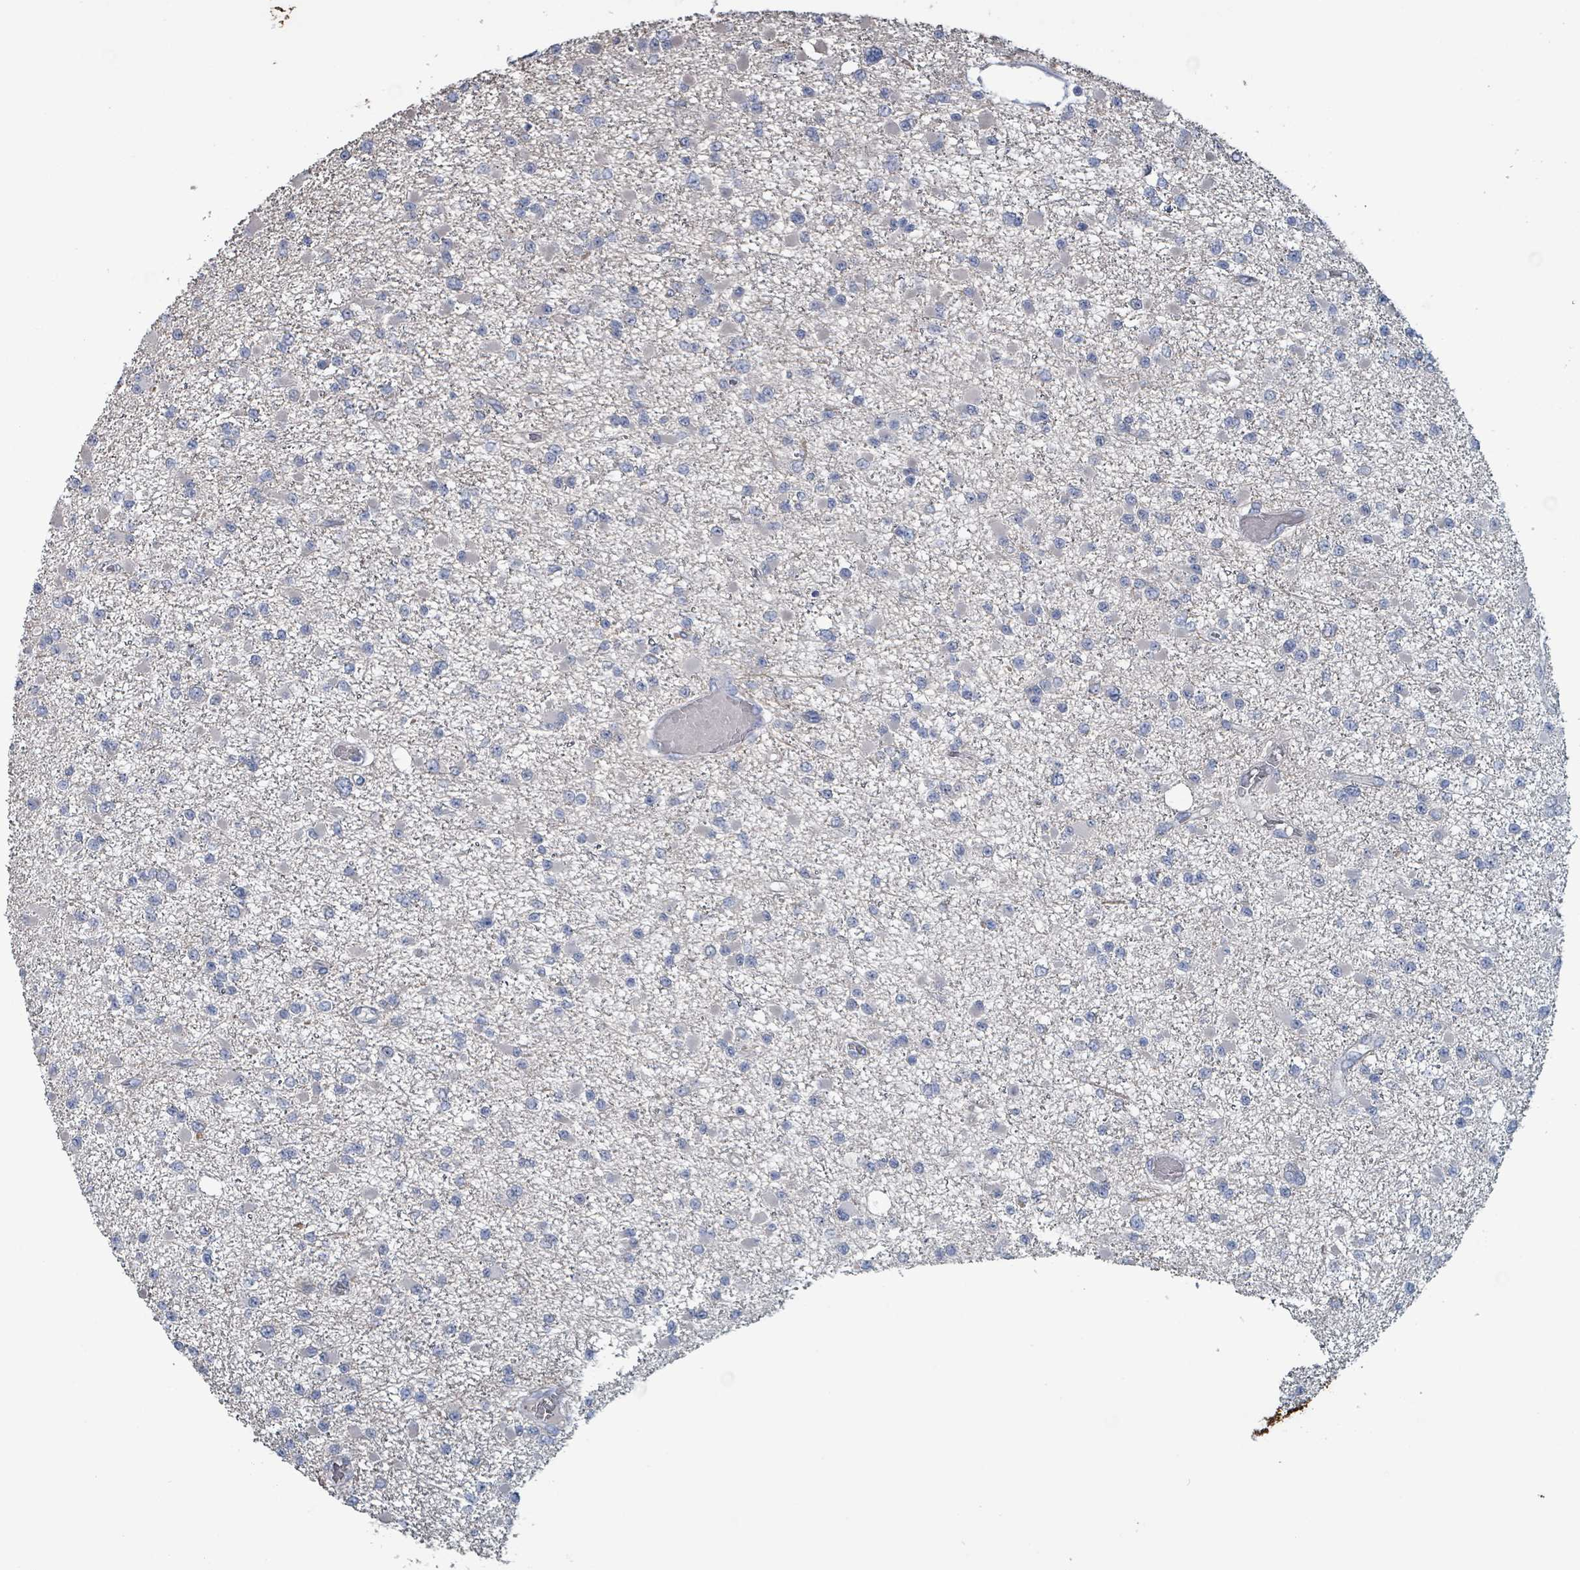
{"staining": {"intensity": "negative", "quantity": "none", "location": "none"}, "tissue": "glioma", "cell_type": "Tumor cells", "image_type": "cancer", "snomed": [{"axis": "morphology", "description": "Glioma, malignant, Low grade"}, {"axis": "topography", "description": "Brain"}], "caption": "IHC micrograph of glioma stained for a protein (brown), which displays no staining in tumor cells.", "gene": "TAAR5", "patient": {"sex": "female", "age": 22}}